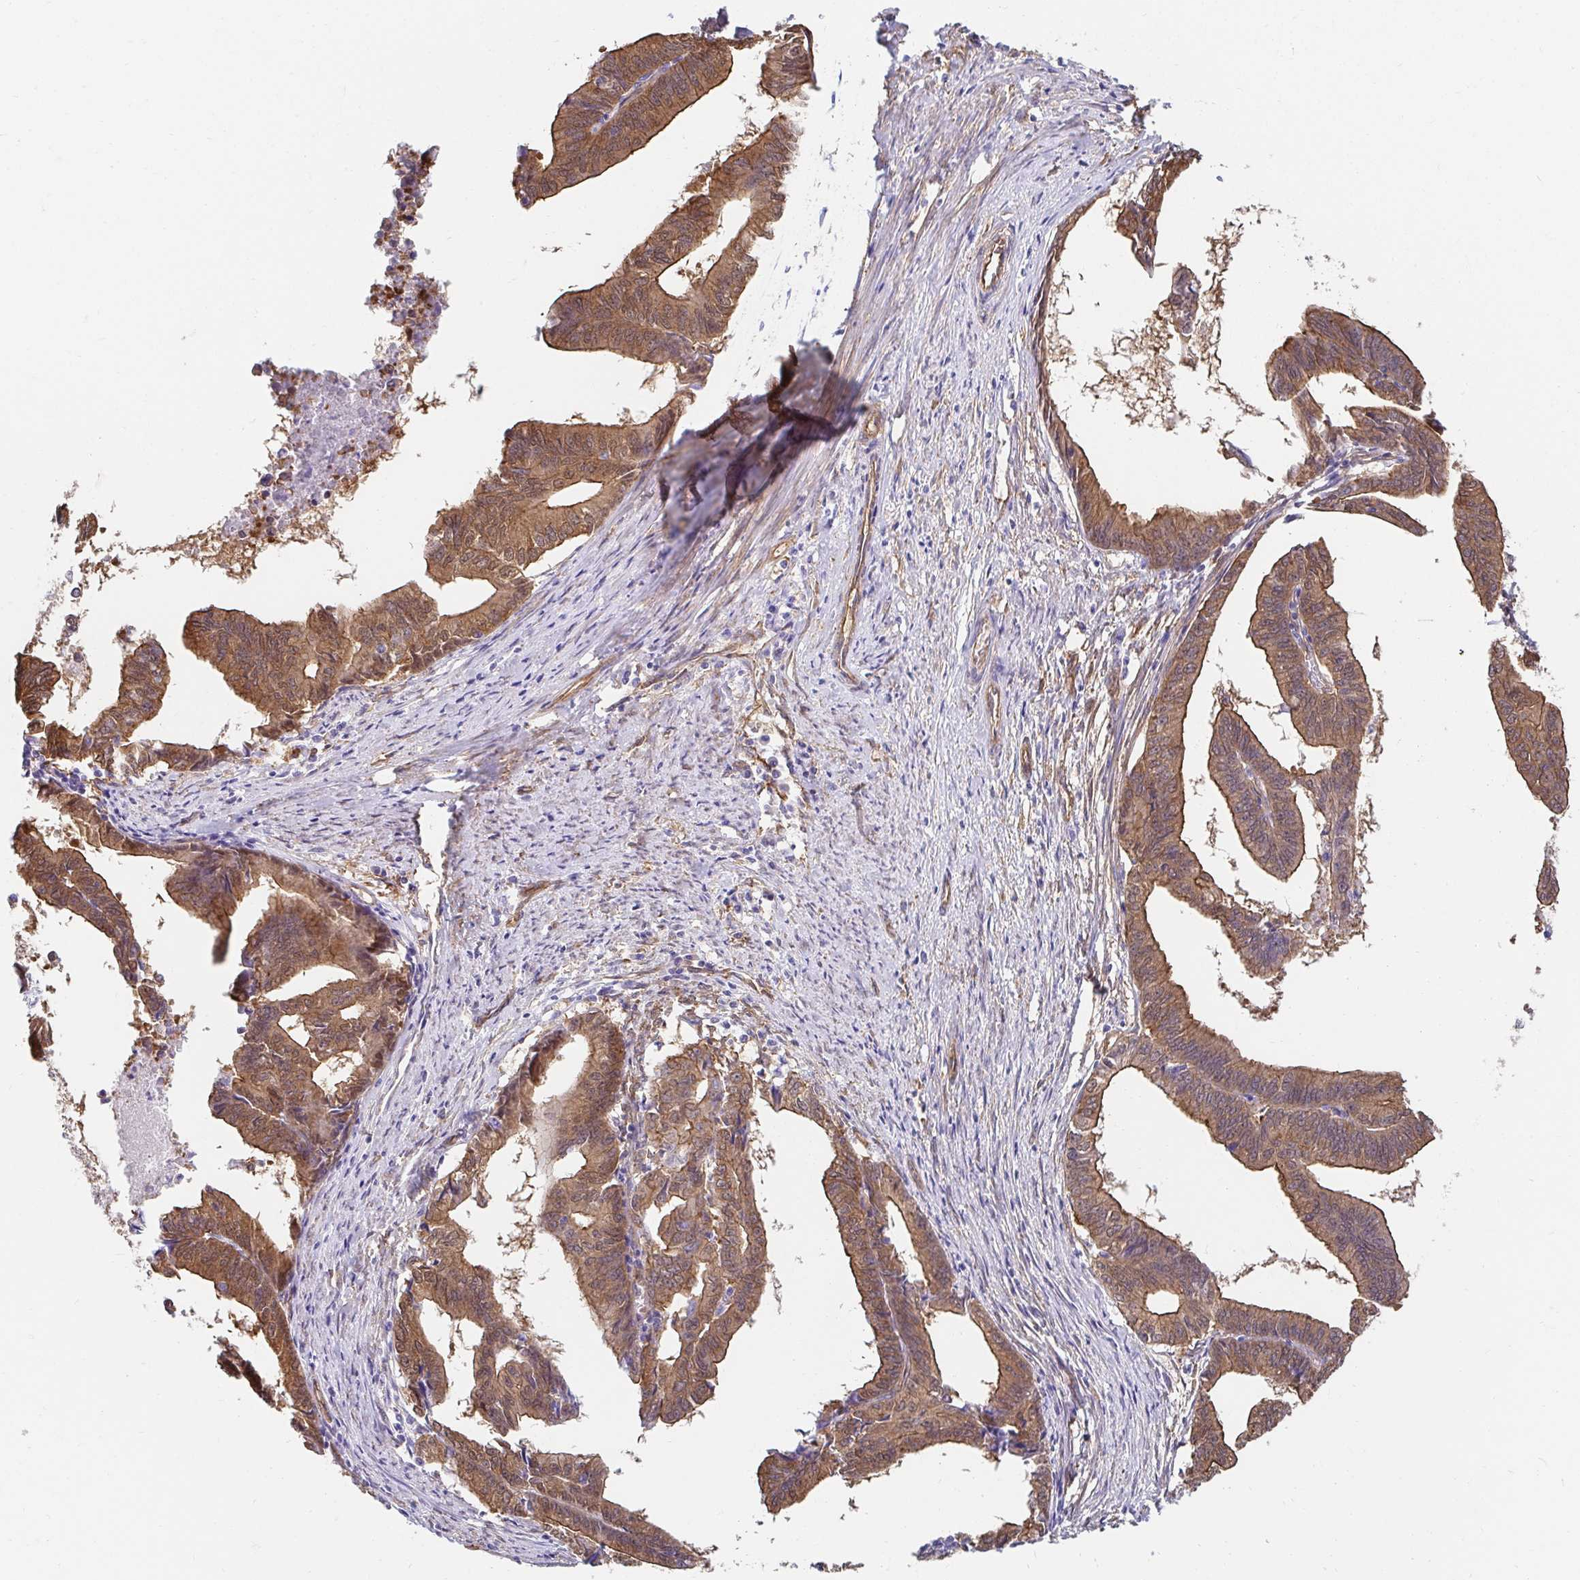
{"staining": {"intensity": "moderate", "quantity": ">75%", "location": "cytoplasmic/membranous"}, "tissue": "endometrial cancer", "cell_type": "Tumor cells", "image_type": "cancer", "snomed": [{"axis": "morphology", "description": "Adenocarcinoma, NOS"}, {"axis": "topography", "description": "Endometrium"}], "caption": "This is an image of immunohistochemistry (IHC) staining of endometrial cancer, which shows moderate staining in the cytoplasmic/membranous of tumor cells.", "gene": "CTTN", "patient": {"sex": "female", "age": 65}}